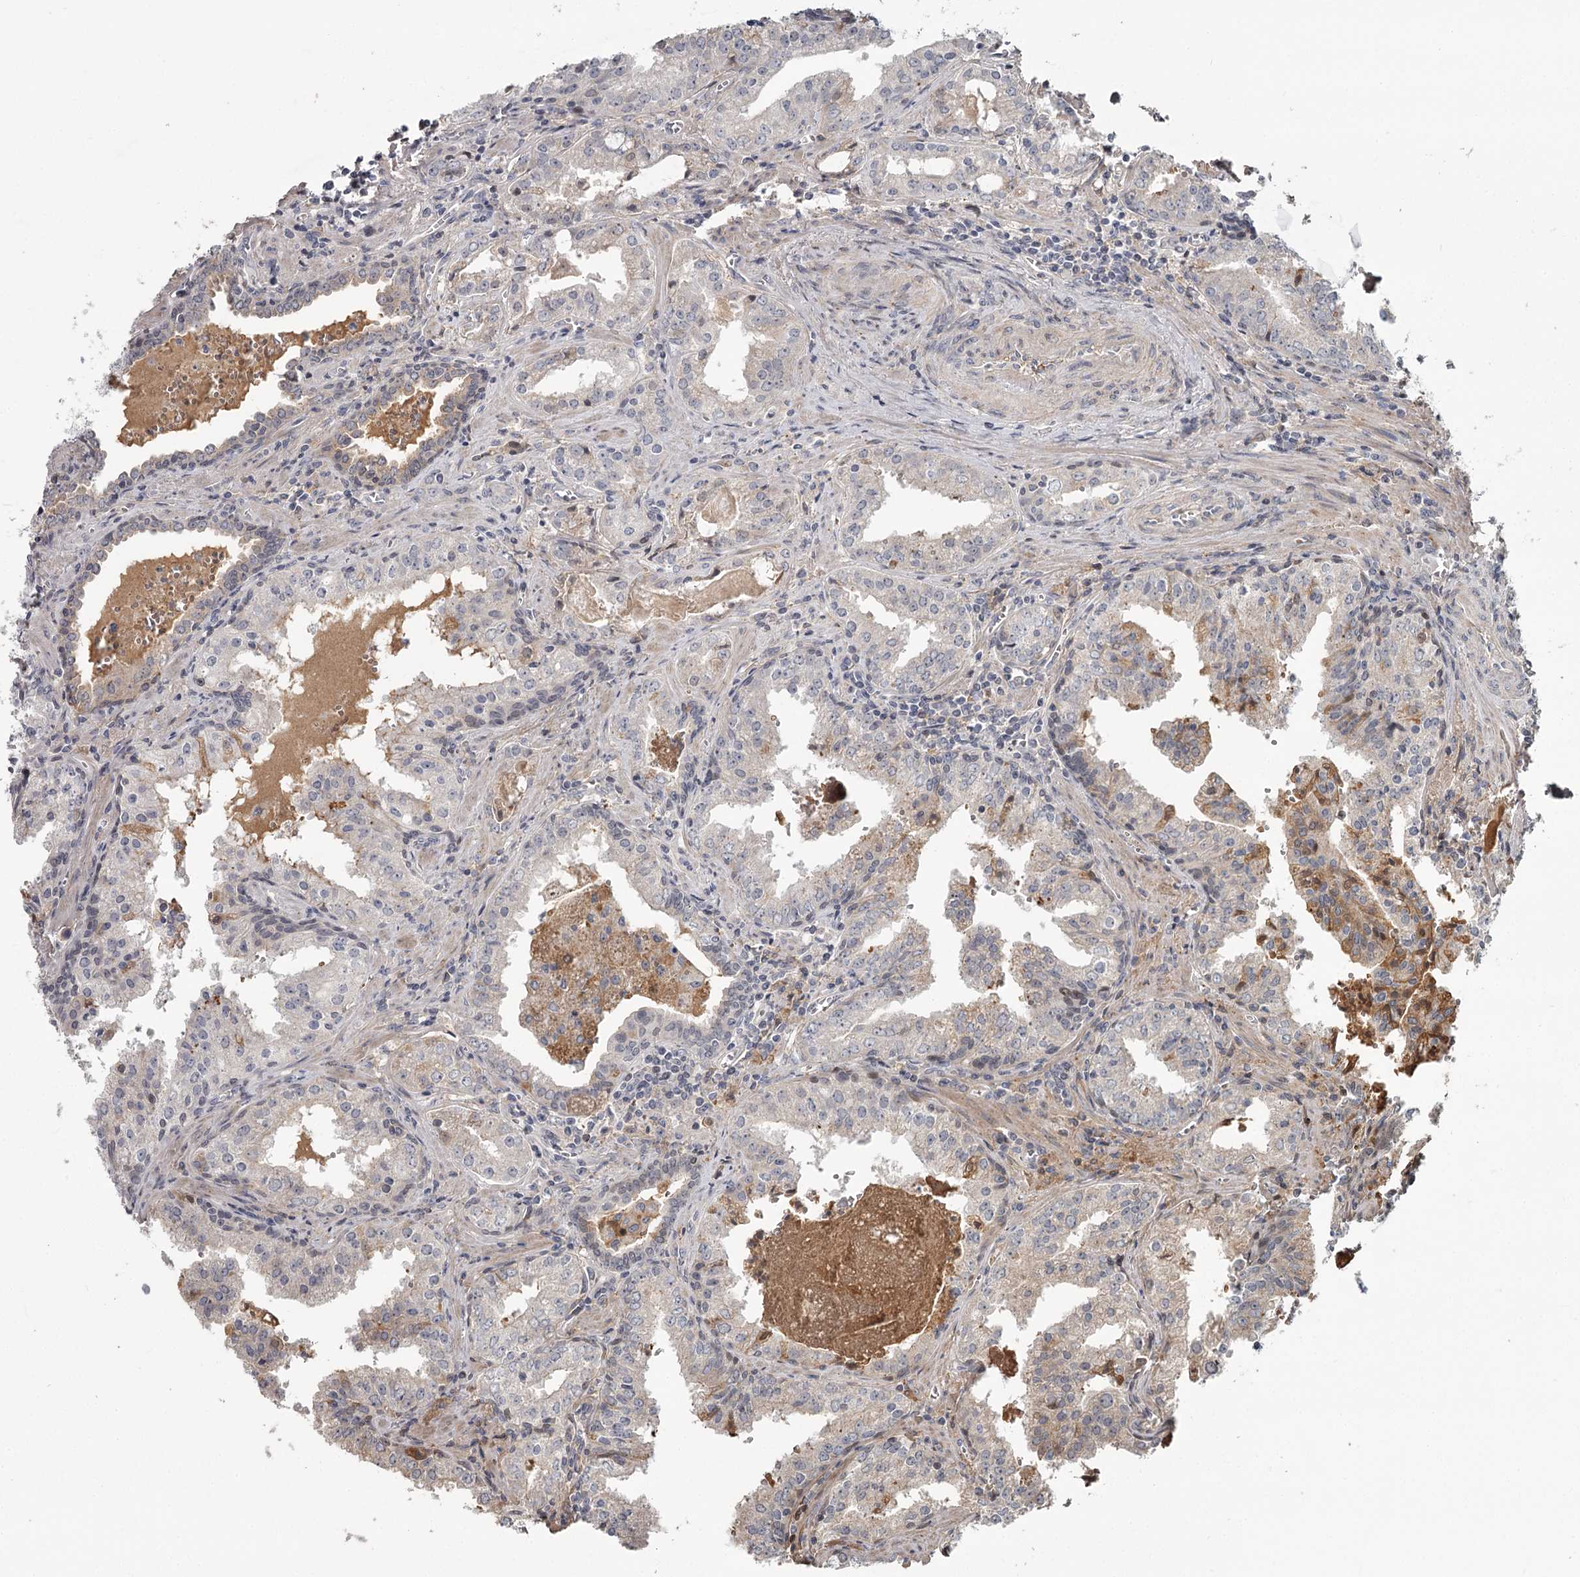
{"staining": {"intensity": "weak", "quantity": "<25%", "location": "cytoplasmic/membranous"}, "tissue": "prostate cancer", "cell_type": "Tumor cells", "image_type": "cancer", "snomed": [{"axis": "morphology", "description": "Adenocarcinoma, High grade"}, {"axis": "topography", "description": "Prostate"}], "caption": "IHC image of neoplastic tissue: prostate adenocarcinoma (high-grade) stained with DAB (3,3'-diaminobenzidine) demonstrates no significant protein positivity in tumor cells. (DAB (3,3'-diaminobenzidine) immunohistochemistry (IHC), high magnification).", "gene": "DHRS9", "patient": {"sex": "male", "age": 68}}